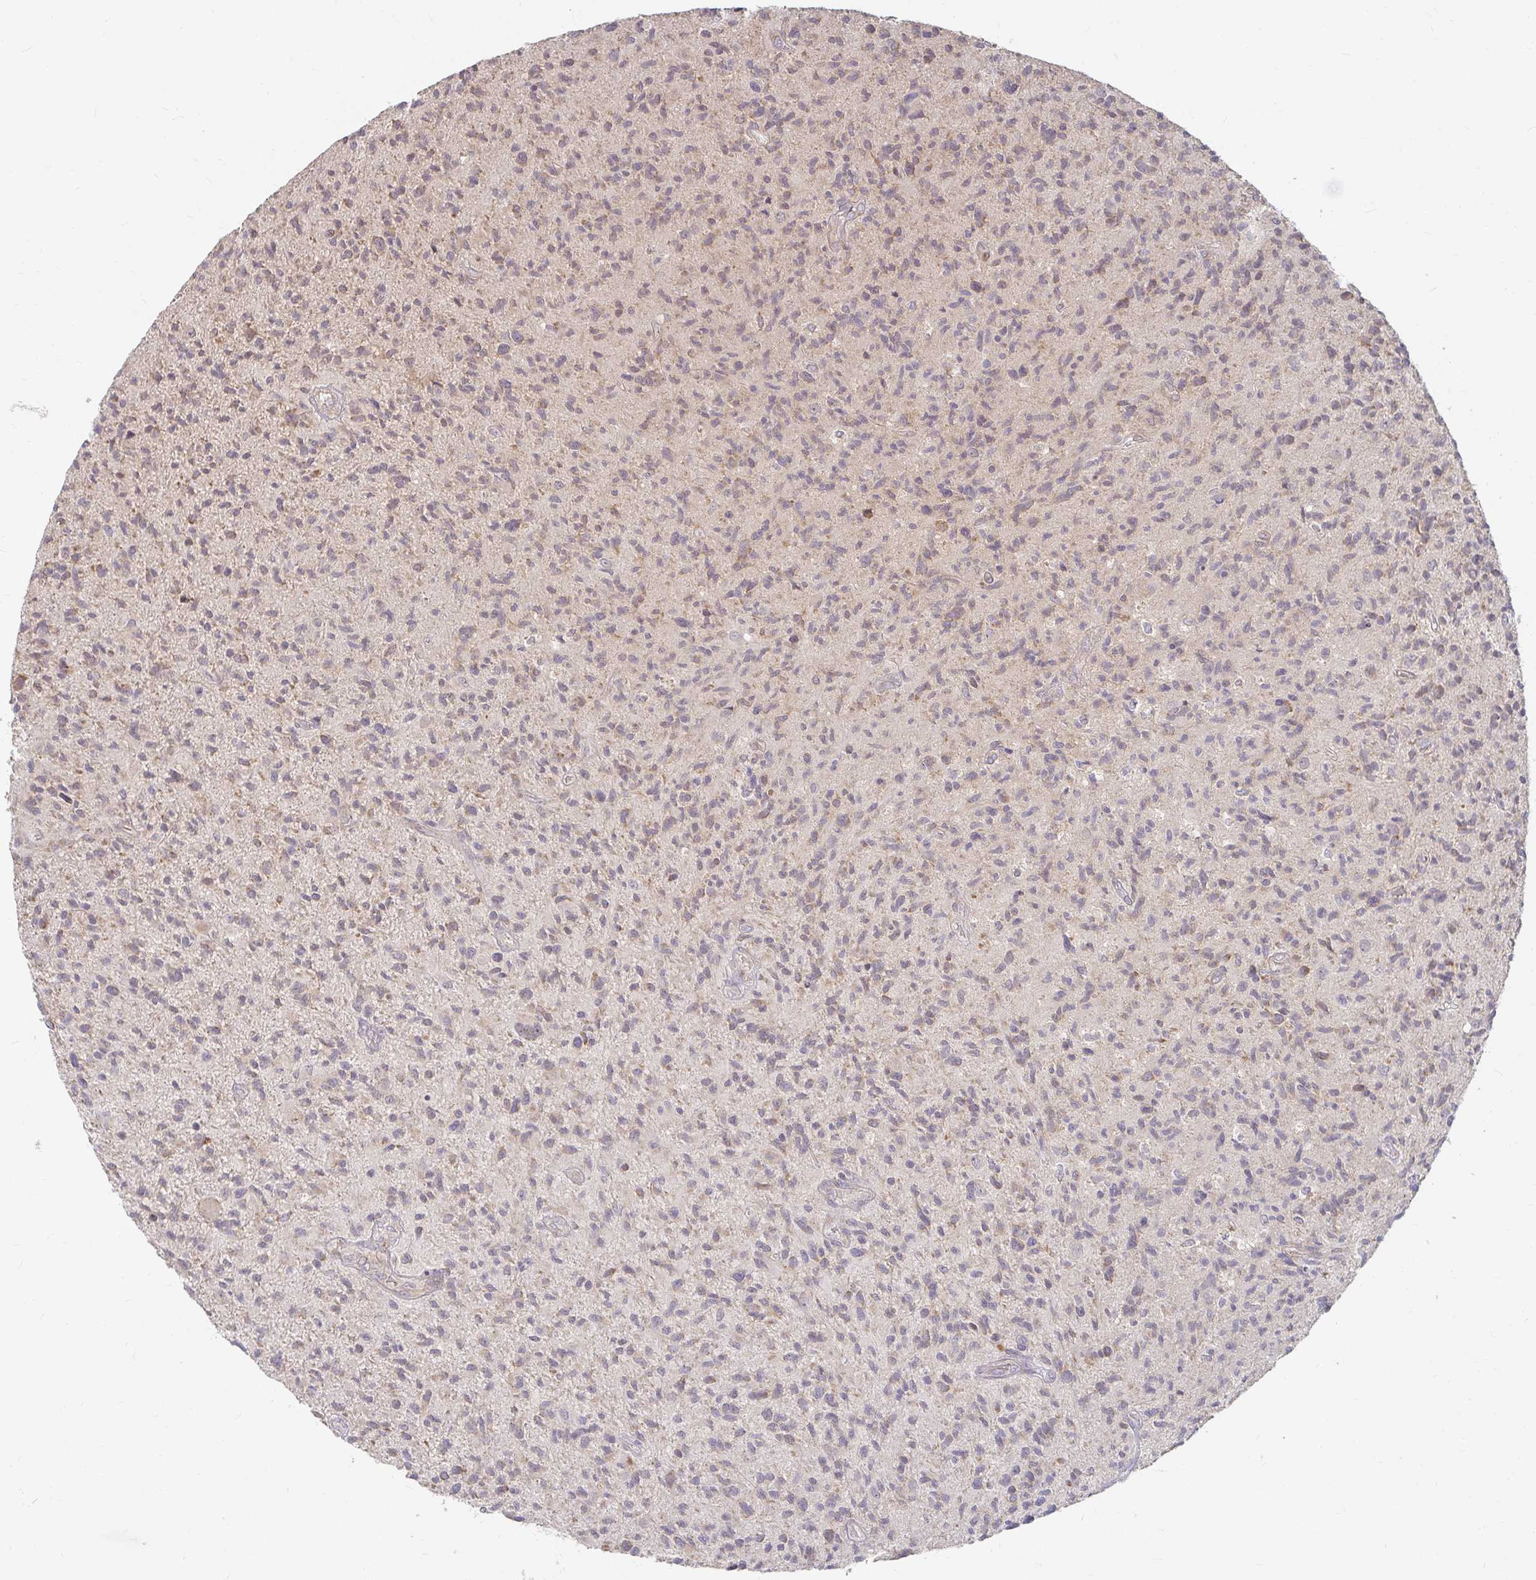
{"staining": {"intensity": "negative", "quantity": "none", "location": "none"}, "tissue": "glioma", "cell_type": "Tumor cells", "image_type": "cancer", "snomed": [{"axis": "morphology", "description": "Glioma, malignant, High grade"}, {"axis": "topography", "description": "Brain"}], "caption": "DAB immunohistochemical staining of glioma displays no significant positivity in tumor cells.", "gene": "CAST", "patient": {"sex": "female", "age": 70}}